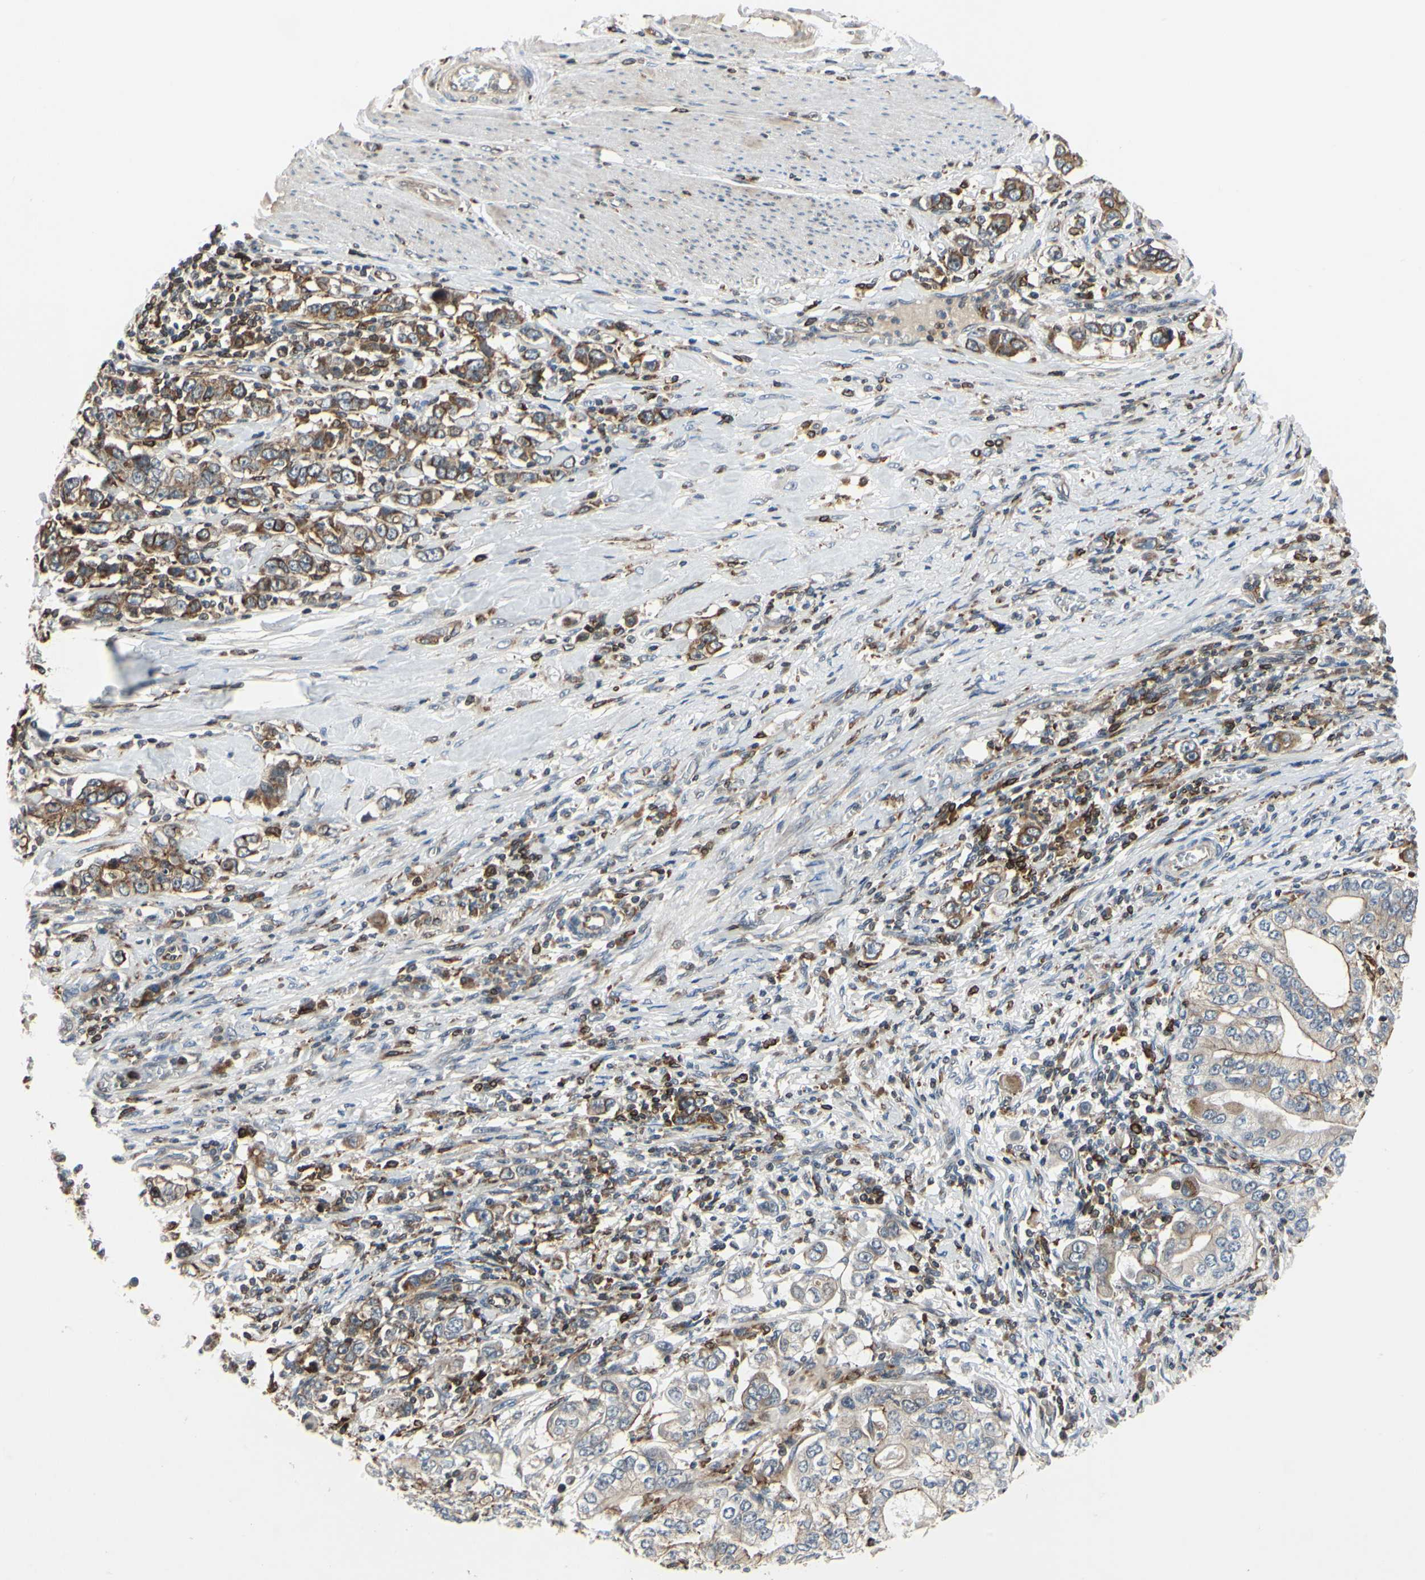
{"staining": {"intensity": "weak", "quantity": "25%-75%", "location": "cytoplasmic/membranous"}, "tissue": "stomach cancer", "cell_type": "Tumor cells", "image_type": "cancer", "snomed": [{"axis": "morphology", "description": "Adenocarcinoma, NOS"}, {"axis": "topography", "description": "Stomach, lower"}], "caption": "Adenocarcinoma (stomach) stained with a protein marker reveals weak staining in tumor cells.", "gene": "PLXNA2", "patient": {"sex": "female", "age": 72}}